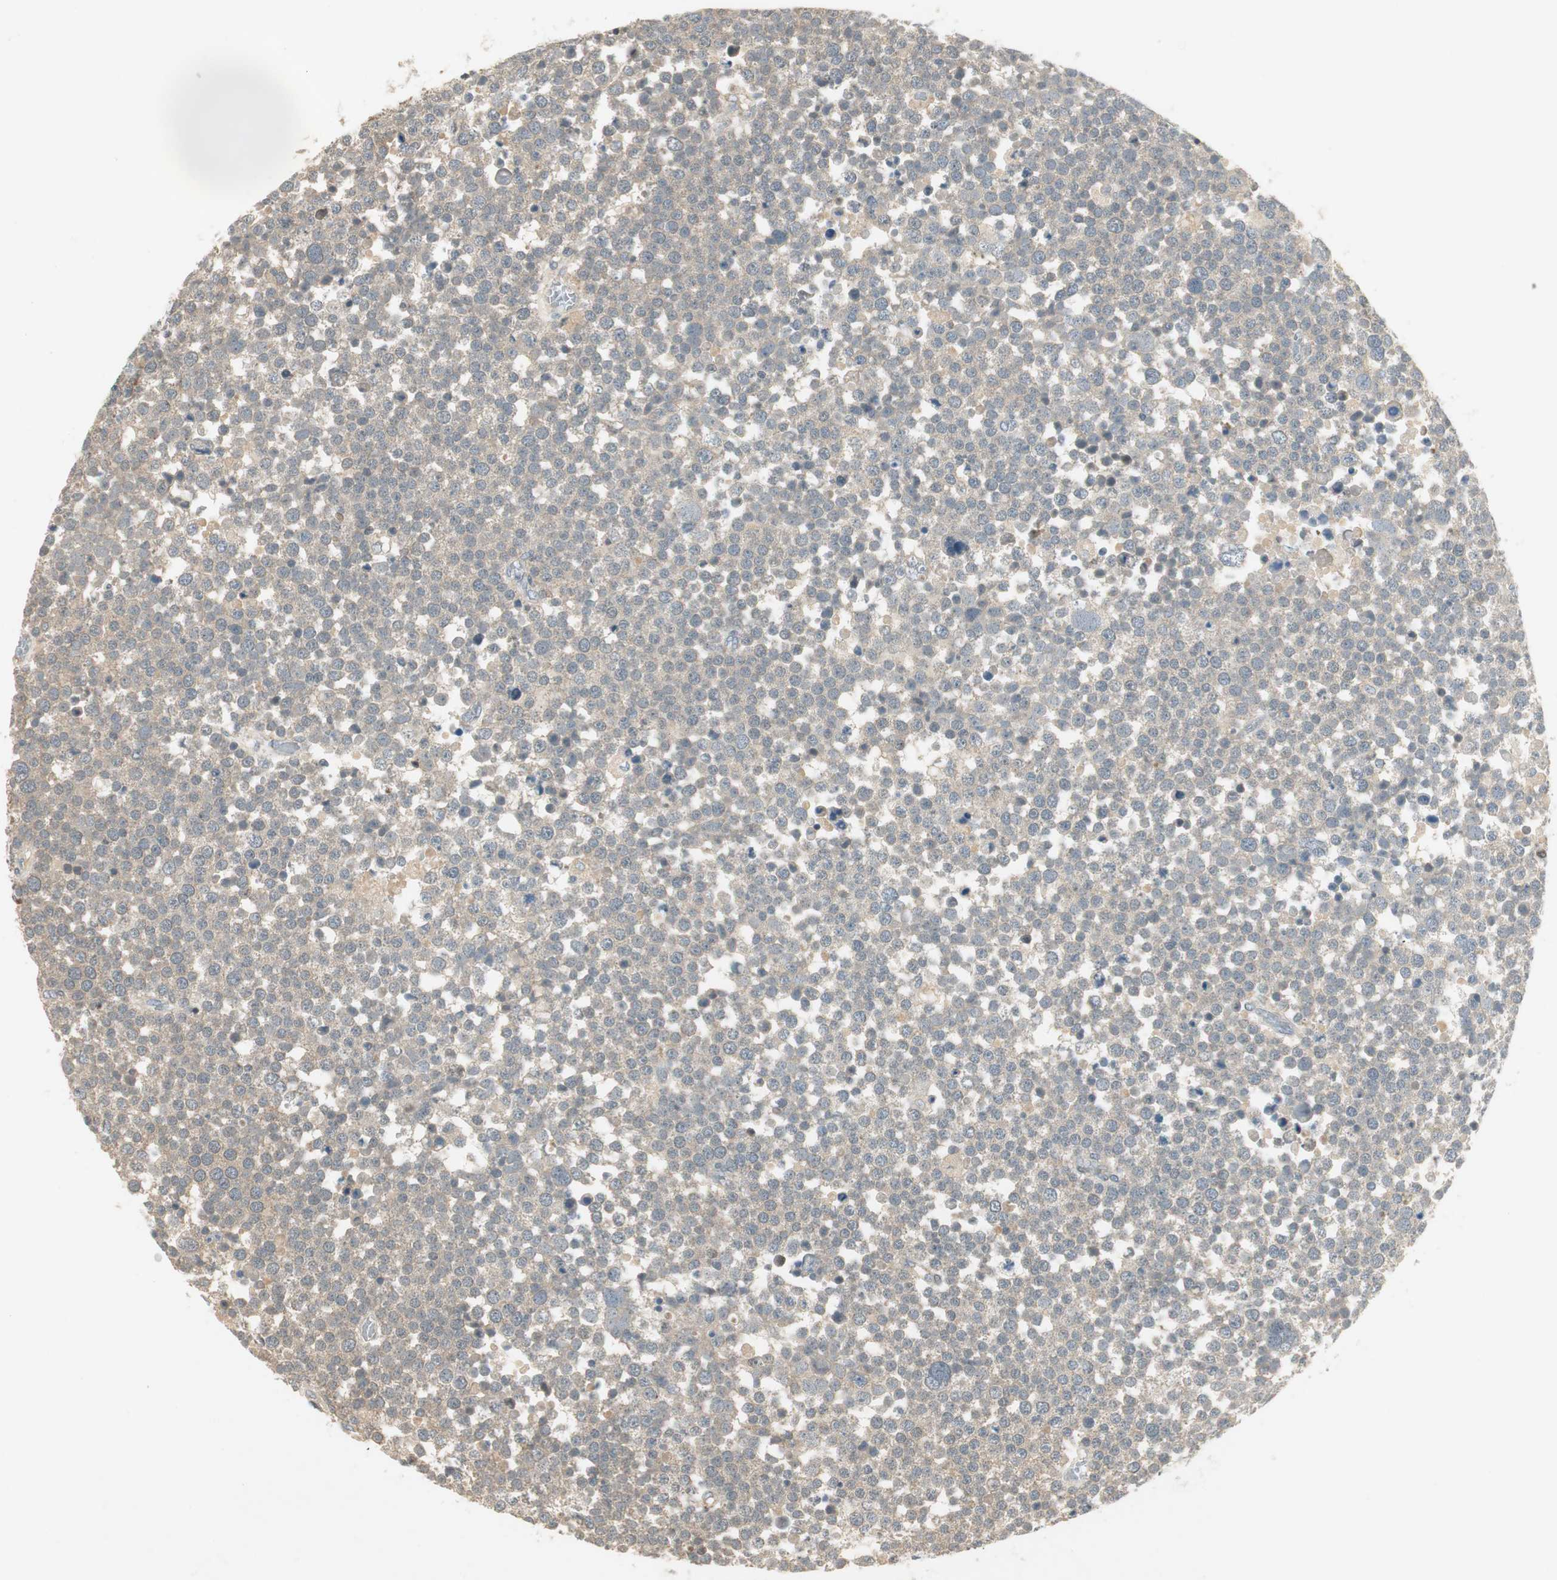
{"staining": {"intensity": "weak", "quantity": ">75%", "location": "cytoplasmic/membranous"}, "tissue": "testis cancer", "cell_type": "Tumor cells", "image_type": "cancer", "snomed": [{"axis": "morphology", "description": "Seminoma, NOS"}, {"axis": "topography", "description": "Testis"}], "caption": "Tumor cells show low levels of weak cytoplasmic/membranous expression in about >75% of cells in human seminoma (testis).", "gene": "USP2", "patient": {"sex": "male", "age": 71}}